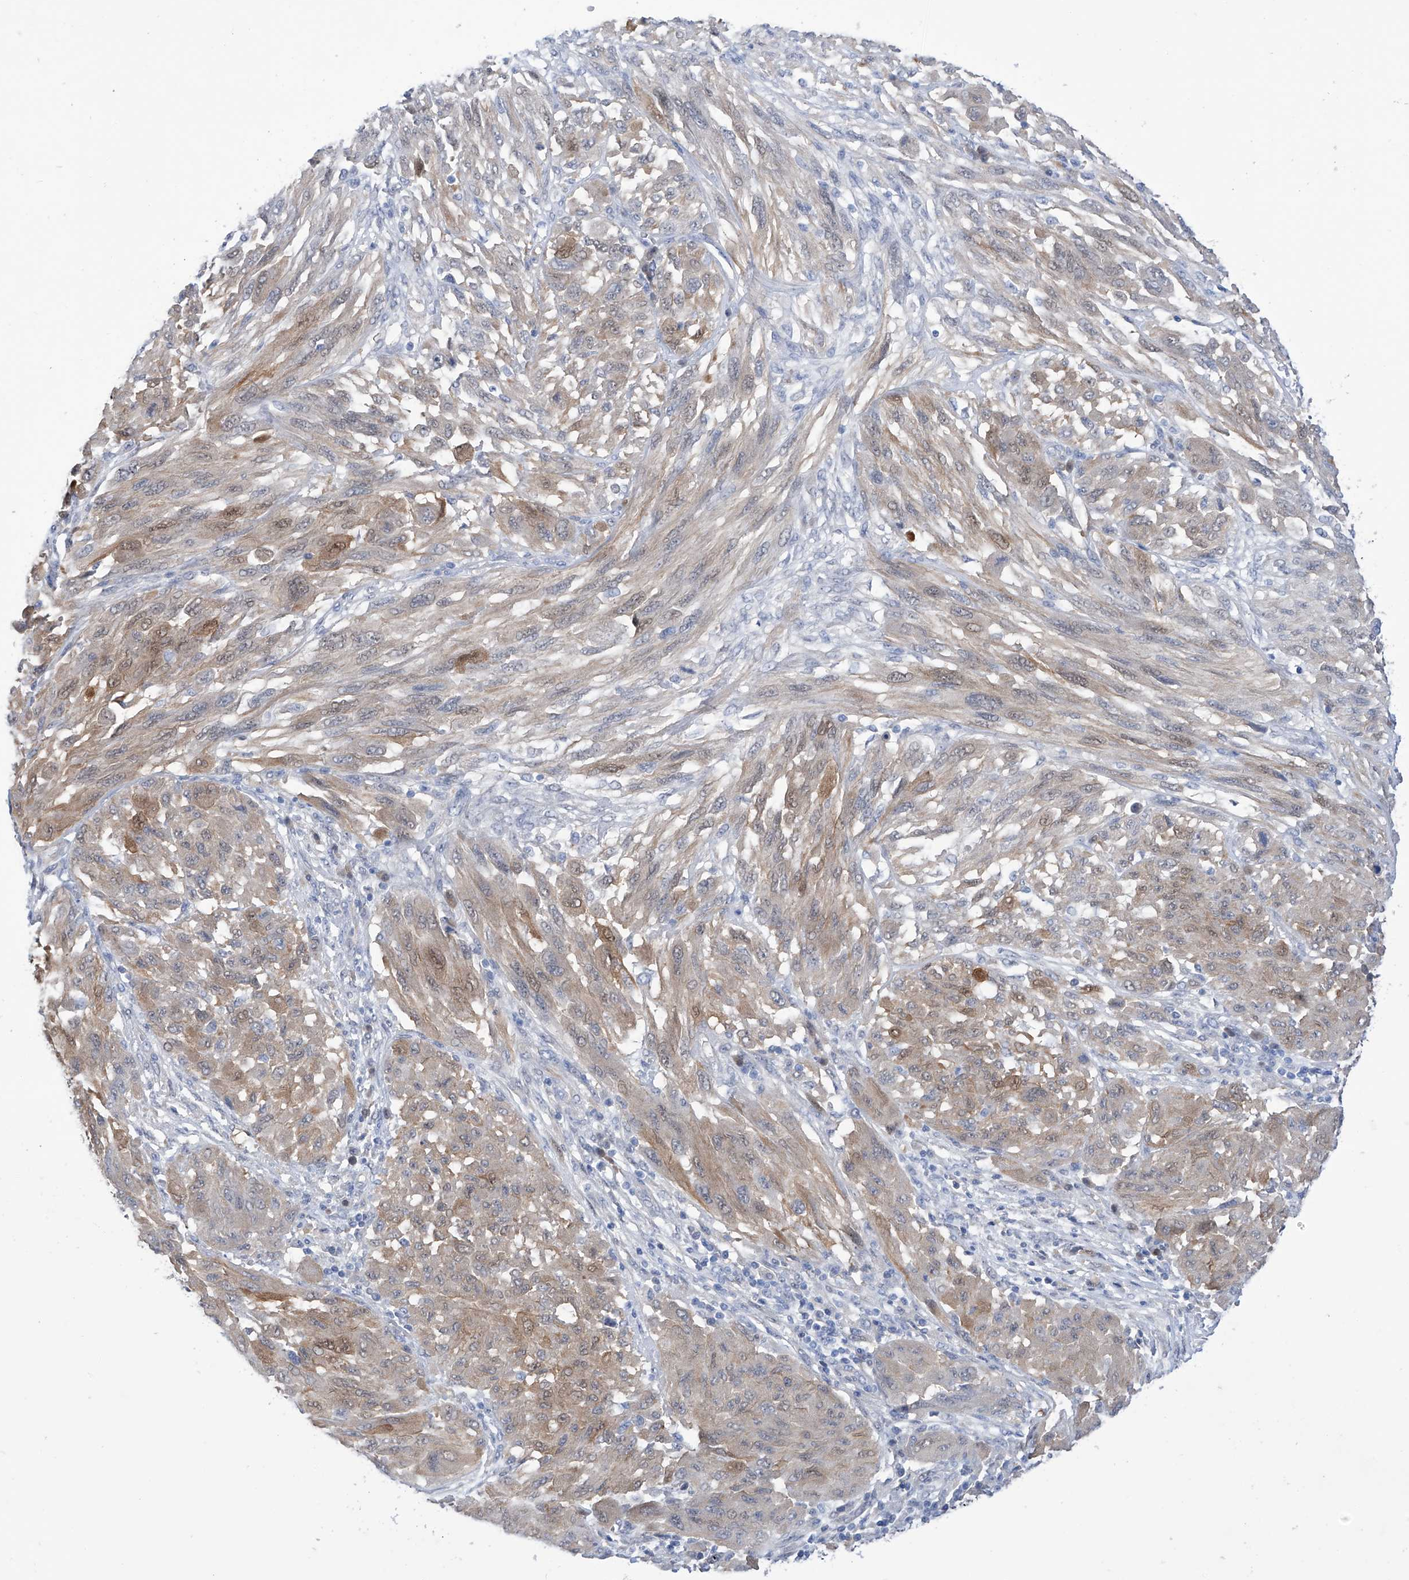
{"staining": {"intensity": "weak", "quantity": "<25%", "location": "cytoplasmic/membranous,nuclear"}, "tissue": "melanoma", "cell_type": "Tumor cells", "image_type": "cancer", "snomed": [{"axis": "morphology", "description": "Malignant melanoma, NOS"}, {"axis": "topography", "description": "Skin"}], "caption": "Immunohistochemistry of human malignant melanoma shows no staining in tumor cells.", "gene": "PGM3", "patient": {"sex": "female", "age": 91}}